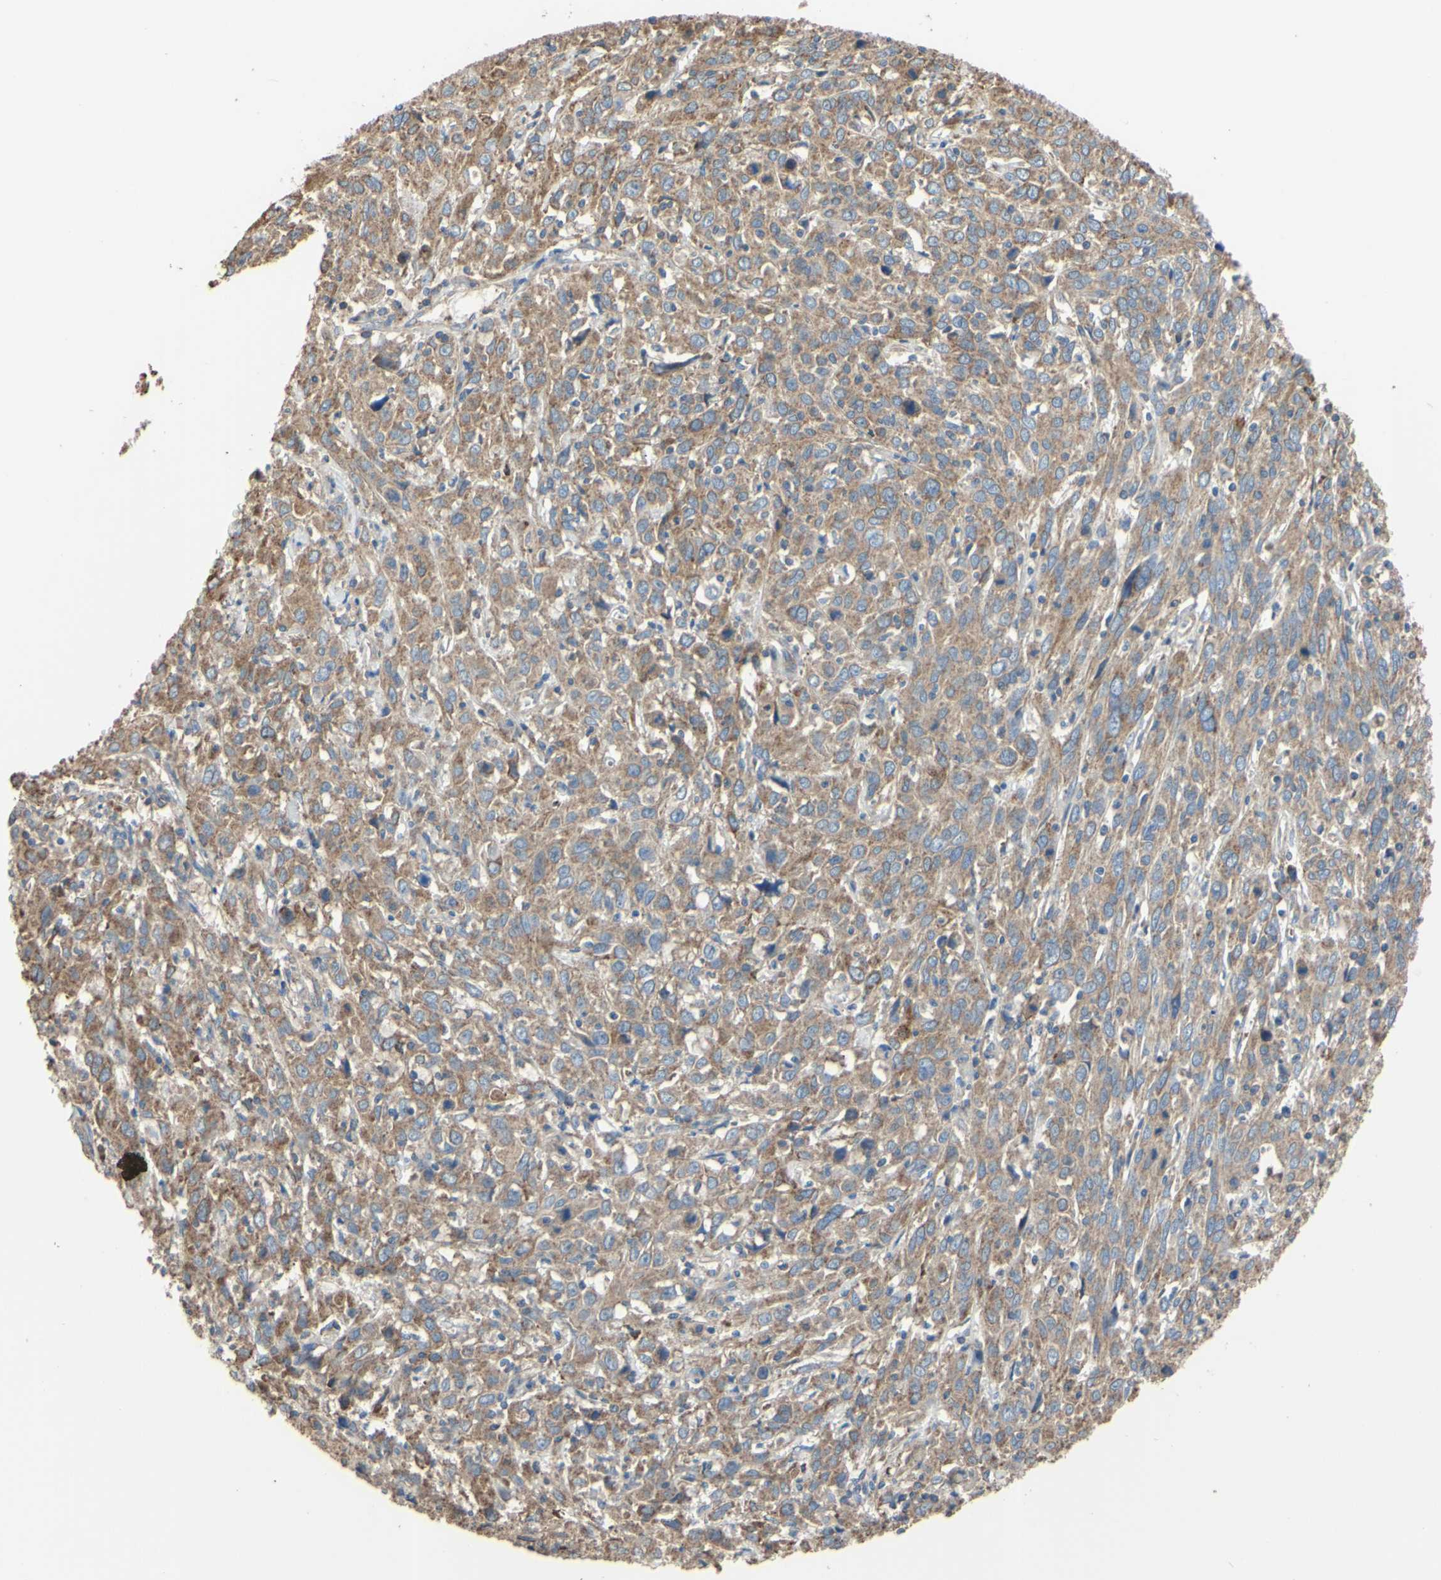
{"staining": {"intensity": "moderate", "quantity": ">75%", "location": "cytoplasmic/membranous"}, "tissue": "cervical cancer", "cell_type": "Tumor cells", "image_type": "cancer", "snomed": [{"axis": "morphology", "description": "Squamous cell carcinoma, NOS"}, {"axis": "topography", "description": "Cervix"}], "caption": "Protein staining of cervical cancer (squamous cell carcinoma) tissue reveals moderate cytoplasmic/membranous staining in approximately >75% of tumor cells. (DAB IHC with brightfield microscopy, high magnification).", "gene": "BECN1", "patient": {"sex": "female", "age": 46}}